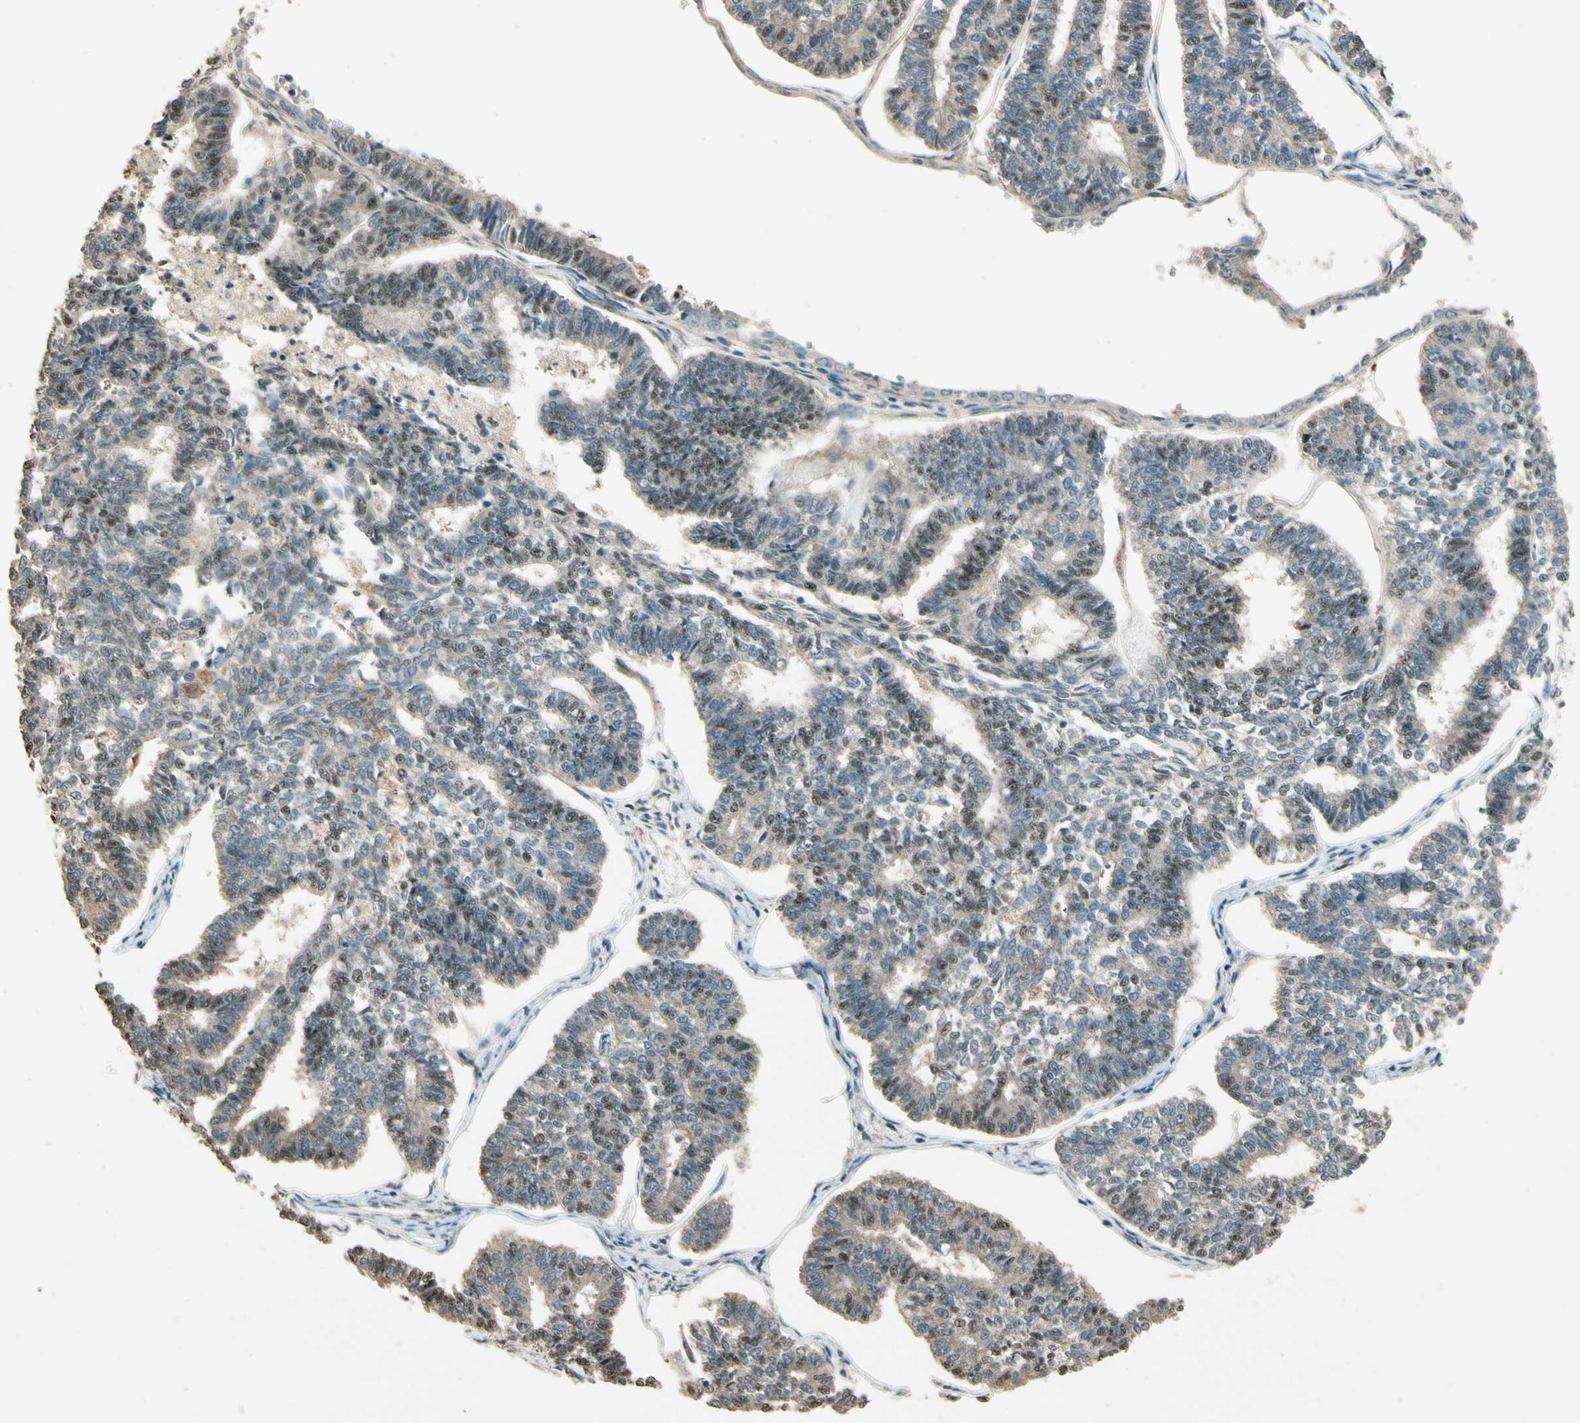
{"staining": {"intensity": "weak", "quantity": "25%-75%", "location": "cytoplasmic/membranous,nuclear"}, "tissue": "endometrial cancer", "cell_type": "Tumor cells", "image_type": "cancer", "snomed": [{"axis": "morphology", "description": "Adenocarcinoma, NOS"}, {"axis": "topography", "description": "Endometrium"}], "caption": "Immunohistochemical staining of endometrial cancer (adenocarcinoma) displays low levels of weak cytoplasmic/membranous and nuclear protein expression in about 25%-75% of tumor cells. The staining was performed using DAB, with brown indicating positive protein expression. Nuclei are stained blue with hematoxylin.", "gene": "MCPH1", "patient": {"sex": "female", "age": 70}}